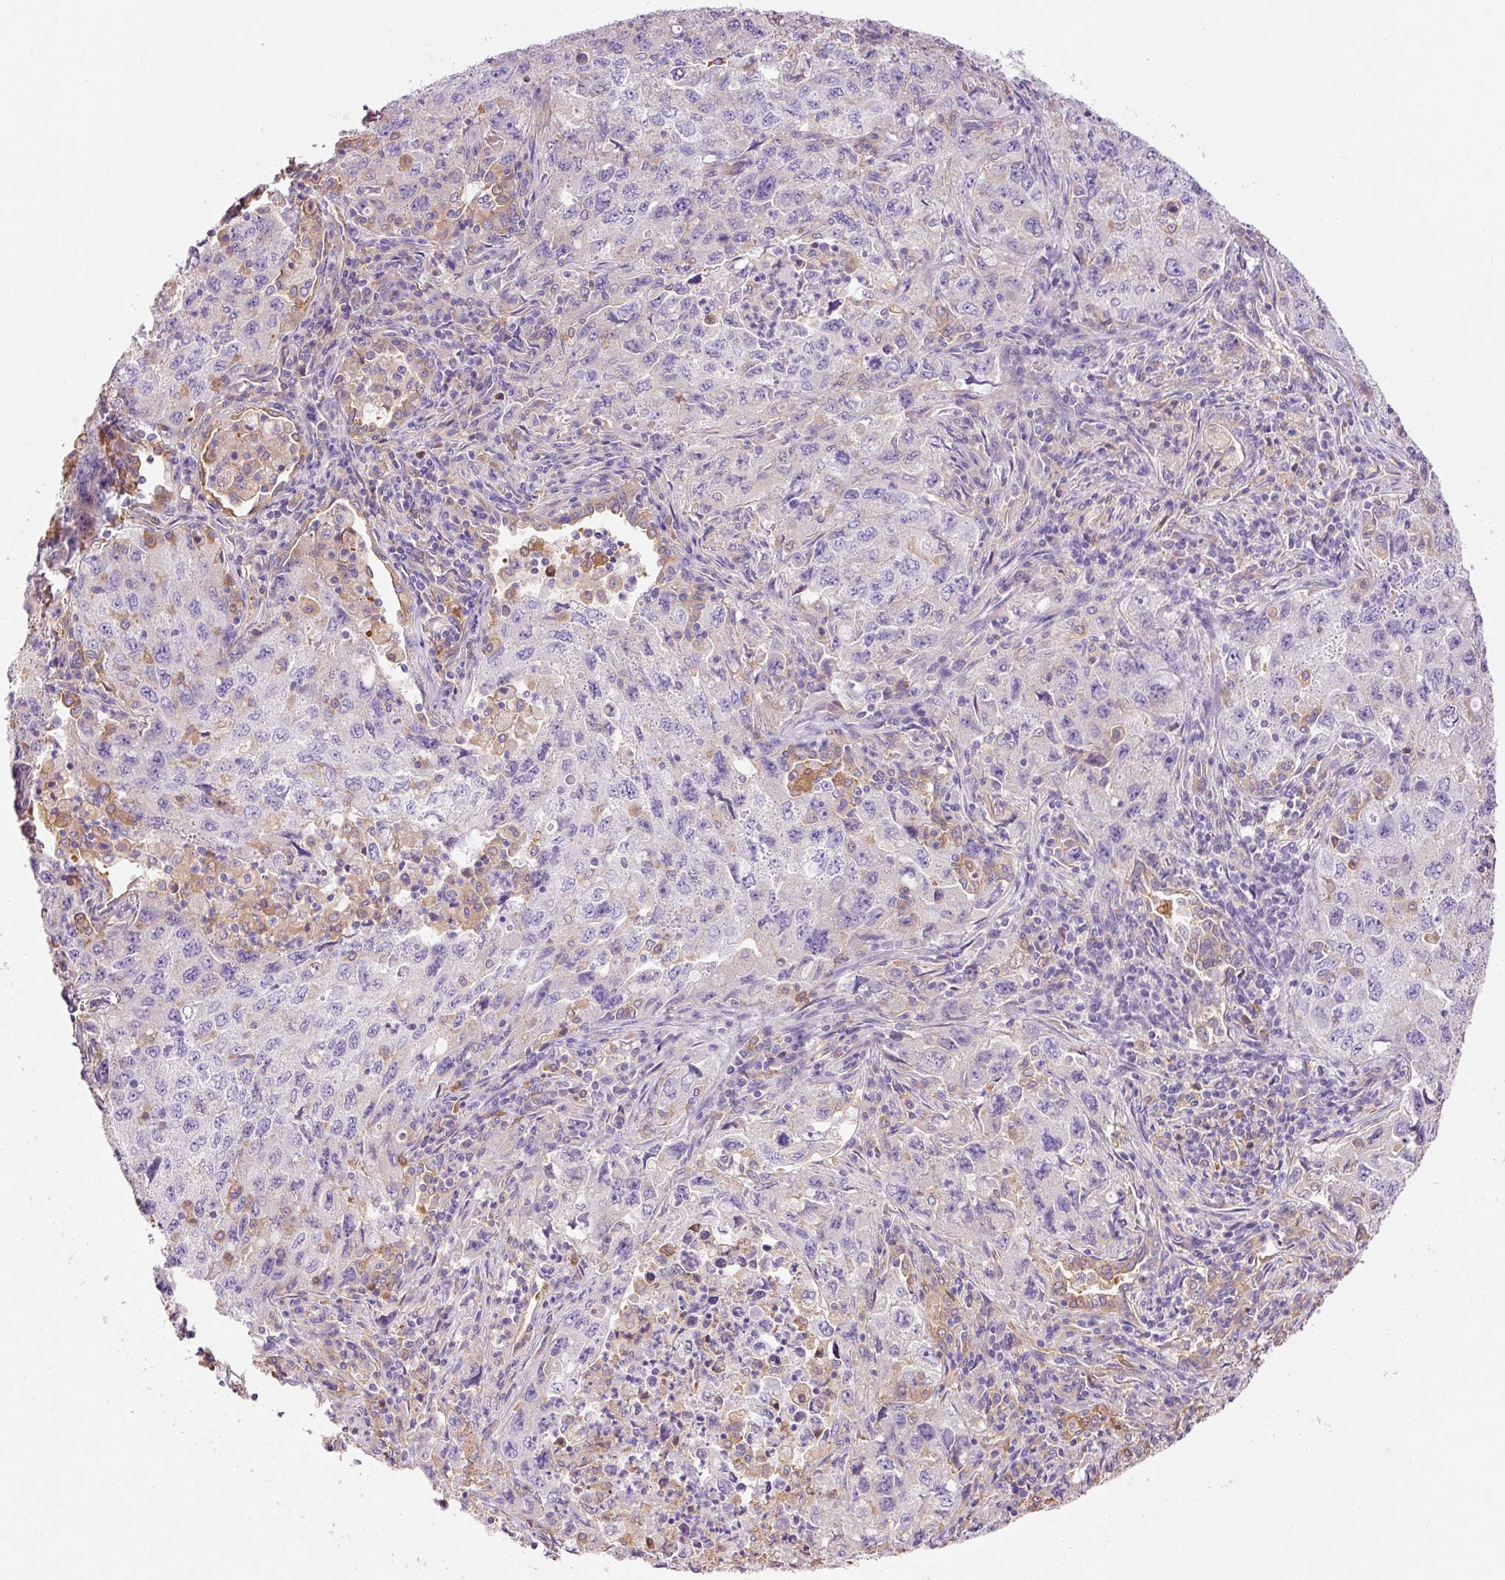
{"staining": {"intensity": "negative", "quantity": "none", "location": "none"}, "tissue": "lung cancer", "cell_type": "Tumor cells", "image_type": "cancer", "snomed": [{"axis": "morphology", "description": "Adenocarcinoma, NOS"}, {"axis": "topography", "description": "Lung"}], "caption": "High magnification brightfield microscopy of lung adenocarcinoma stained with DAB (brown) and counterstained with hematoxylin (blue): tumor cells show no significant expression.", "gene": "IL10RB", "patient": {"sex": "female", "age": 57}}